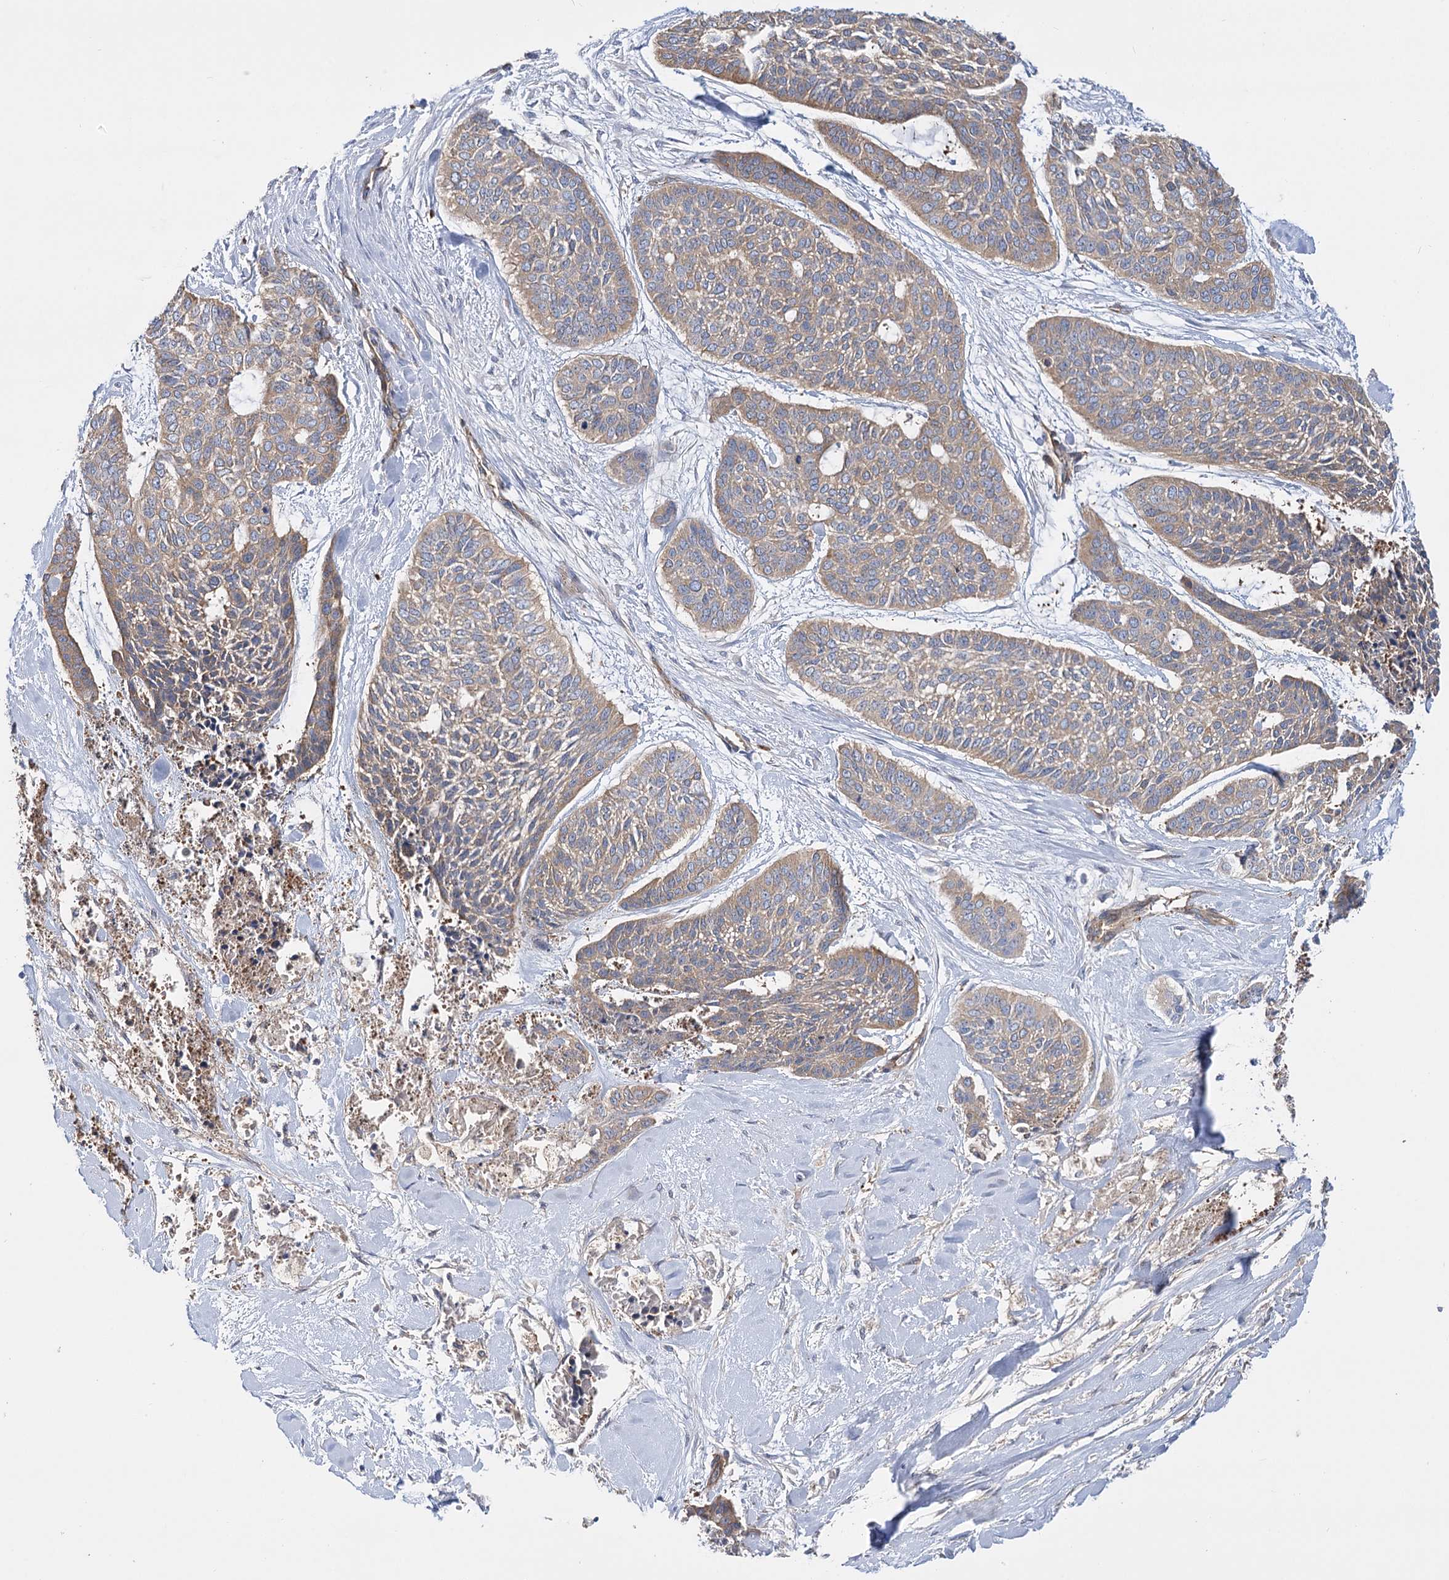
{"staining": {"intensity": "weak", "quantity": ">75%", "location": "cytoplasmic/membranous"}, "tissue": "skin cancer", "cell_type": "Tumor cells", "image_type": "cancer", "snomed": [{"axis": "morphology", "description": "Basal cell carcinoma"}, {"axis": "topography", "description": "Skin"}], "caption": "High-magnification brightfield microscopy of skin cancer stained with DAB (3,3'-diaminobenzidine) (brown) and counterstained with hematoxylin (blue). tumor cells exhibit weak cytoplasmic/membranous staining is present in approximately>75% of cells.", "gene": "GUSB", "patient": {"sex": "female", "age": 64}}